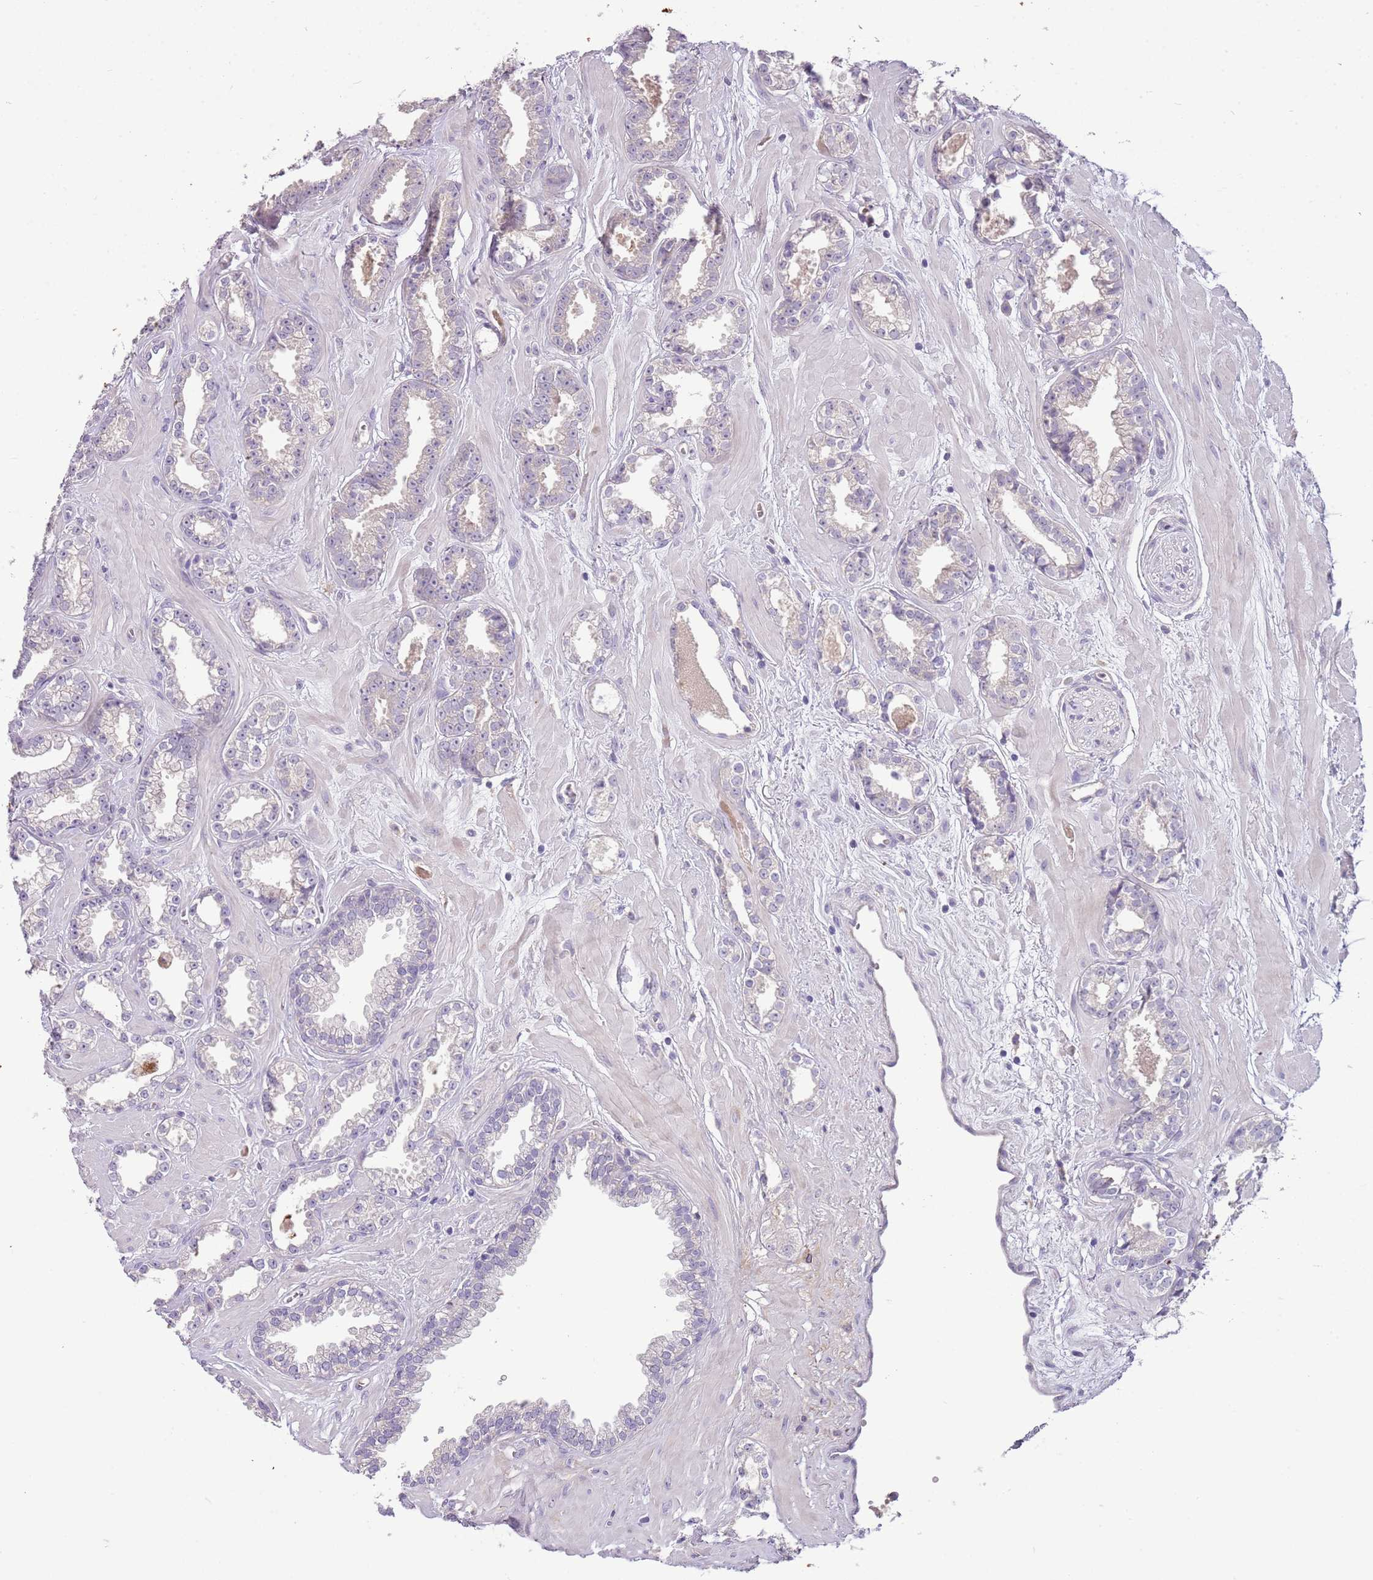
{"staining": {"intensity": "negative", "quantity": "none", "location": "none"}, "tissue": "prostate cancer", "cell_type": "Tumor cells", "image_type": "cancer", "snomed": [{"axis": "morphology", "description": "Adenocarcinoma, Low grade"}, {"axis": "topography", "description": "Prostate"}], "caption": "An IHC image of prostate cancer is shown. There is no staining in tumor cells of prostate cancer. (Stains: DAB IHC with hematoxylin counter stain, Microscopy: brightfield microscopy at high magnification).", "gene": "SCAMP5", "patient": {"sex": "male", "age": 60}}